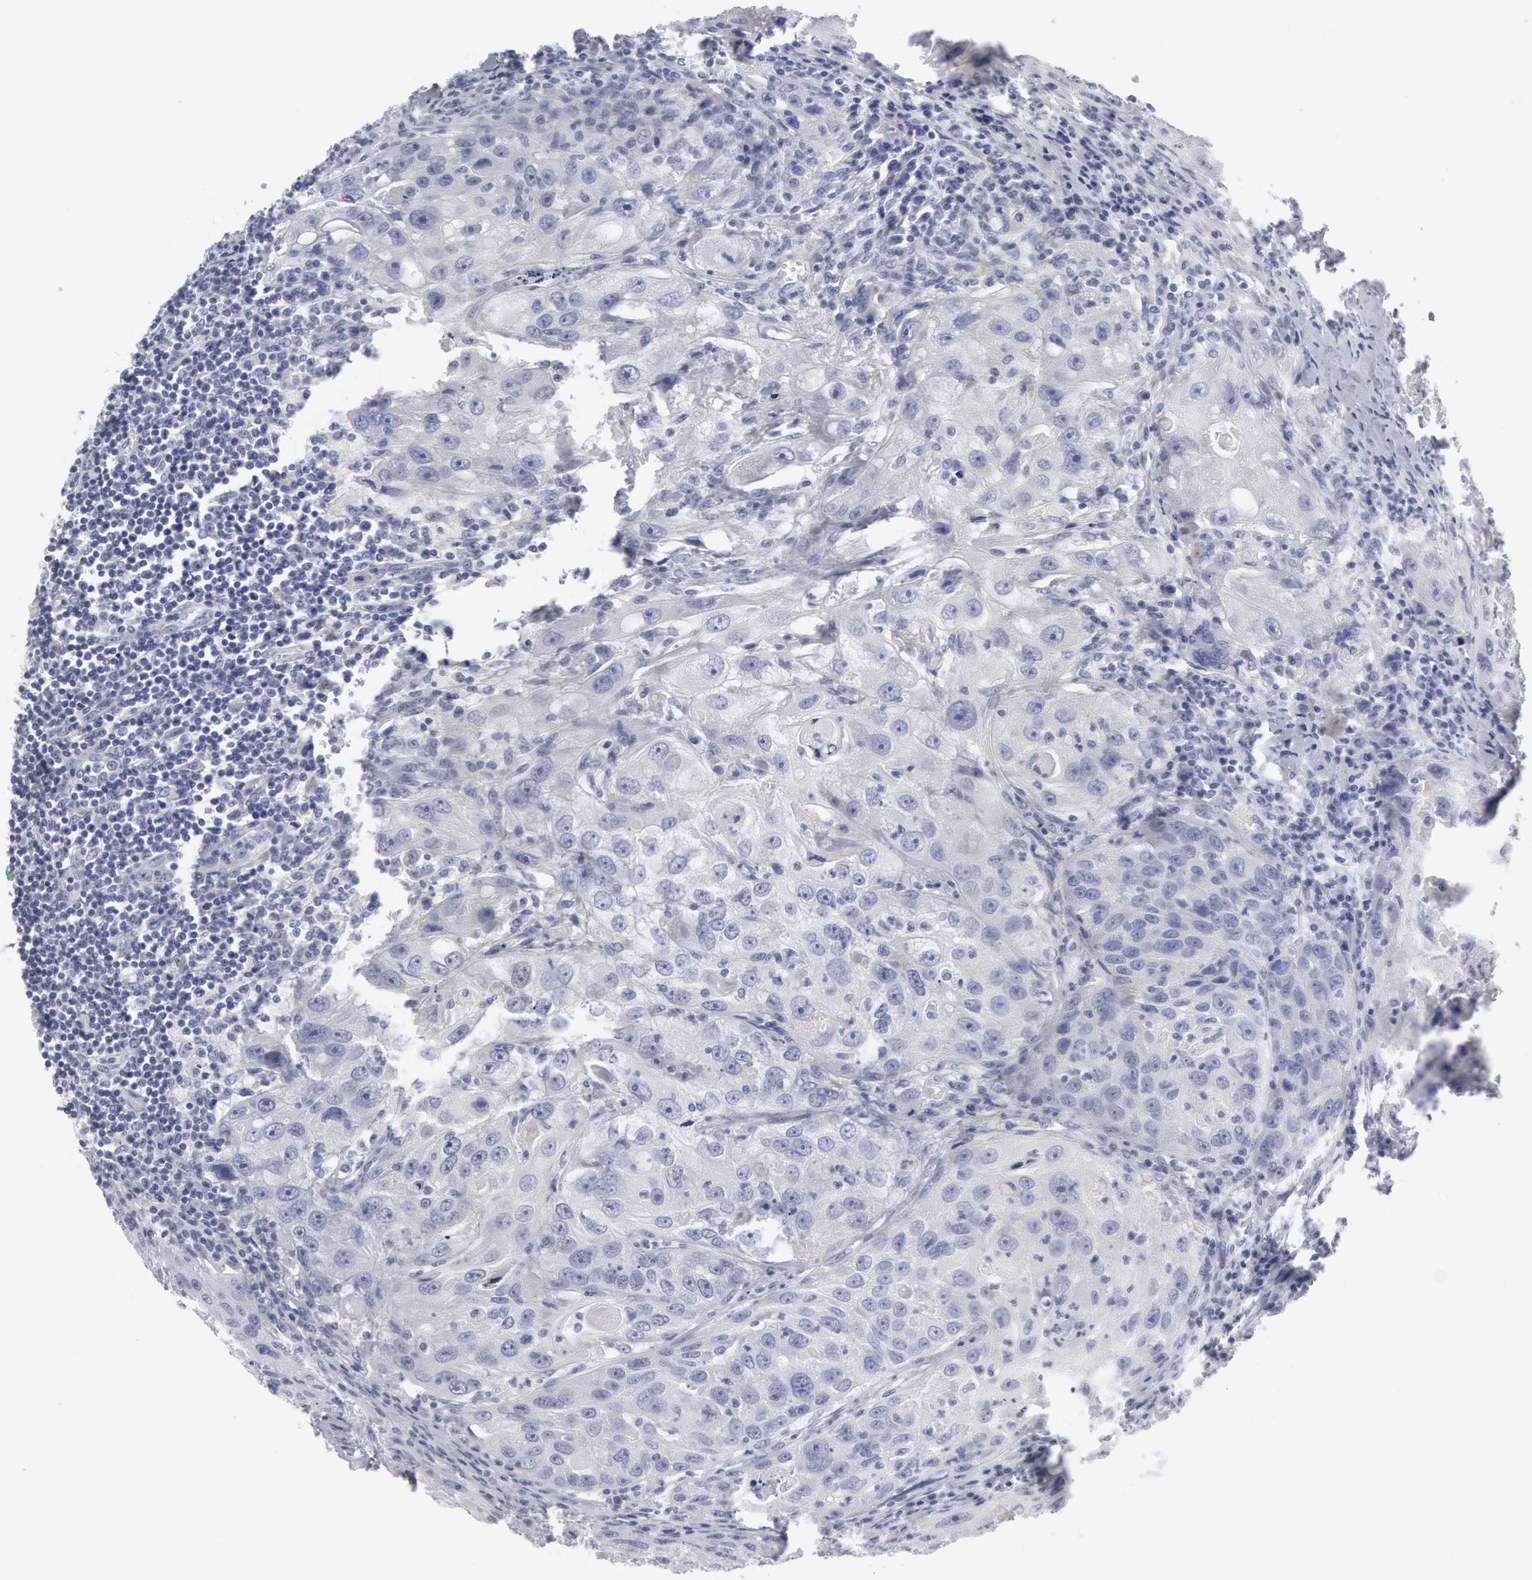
{"staining": {"intensity": "negative", "quantity": "none", "location": "none"}, "tissue": "head and neck cancer", "cell_type": "Tumor cells", "image_type": "cancer", "snomed": [{"axis": "morphology", "description": "Squamous cell carcinoma, NOS"}, {"axis": "topography", "description": "Head-Neck"}], "caption": "Immunohistochemical staining of human head and neck squamous cell carcinoma displays no significant positivity in tumor cells.", "gene": "FHL1", "patient": {"sex": "male", "age": 64}}